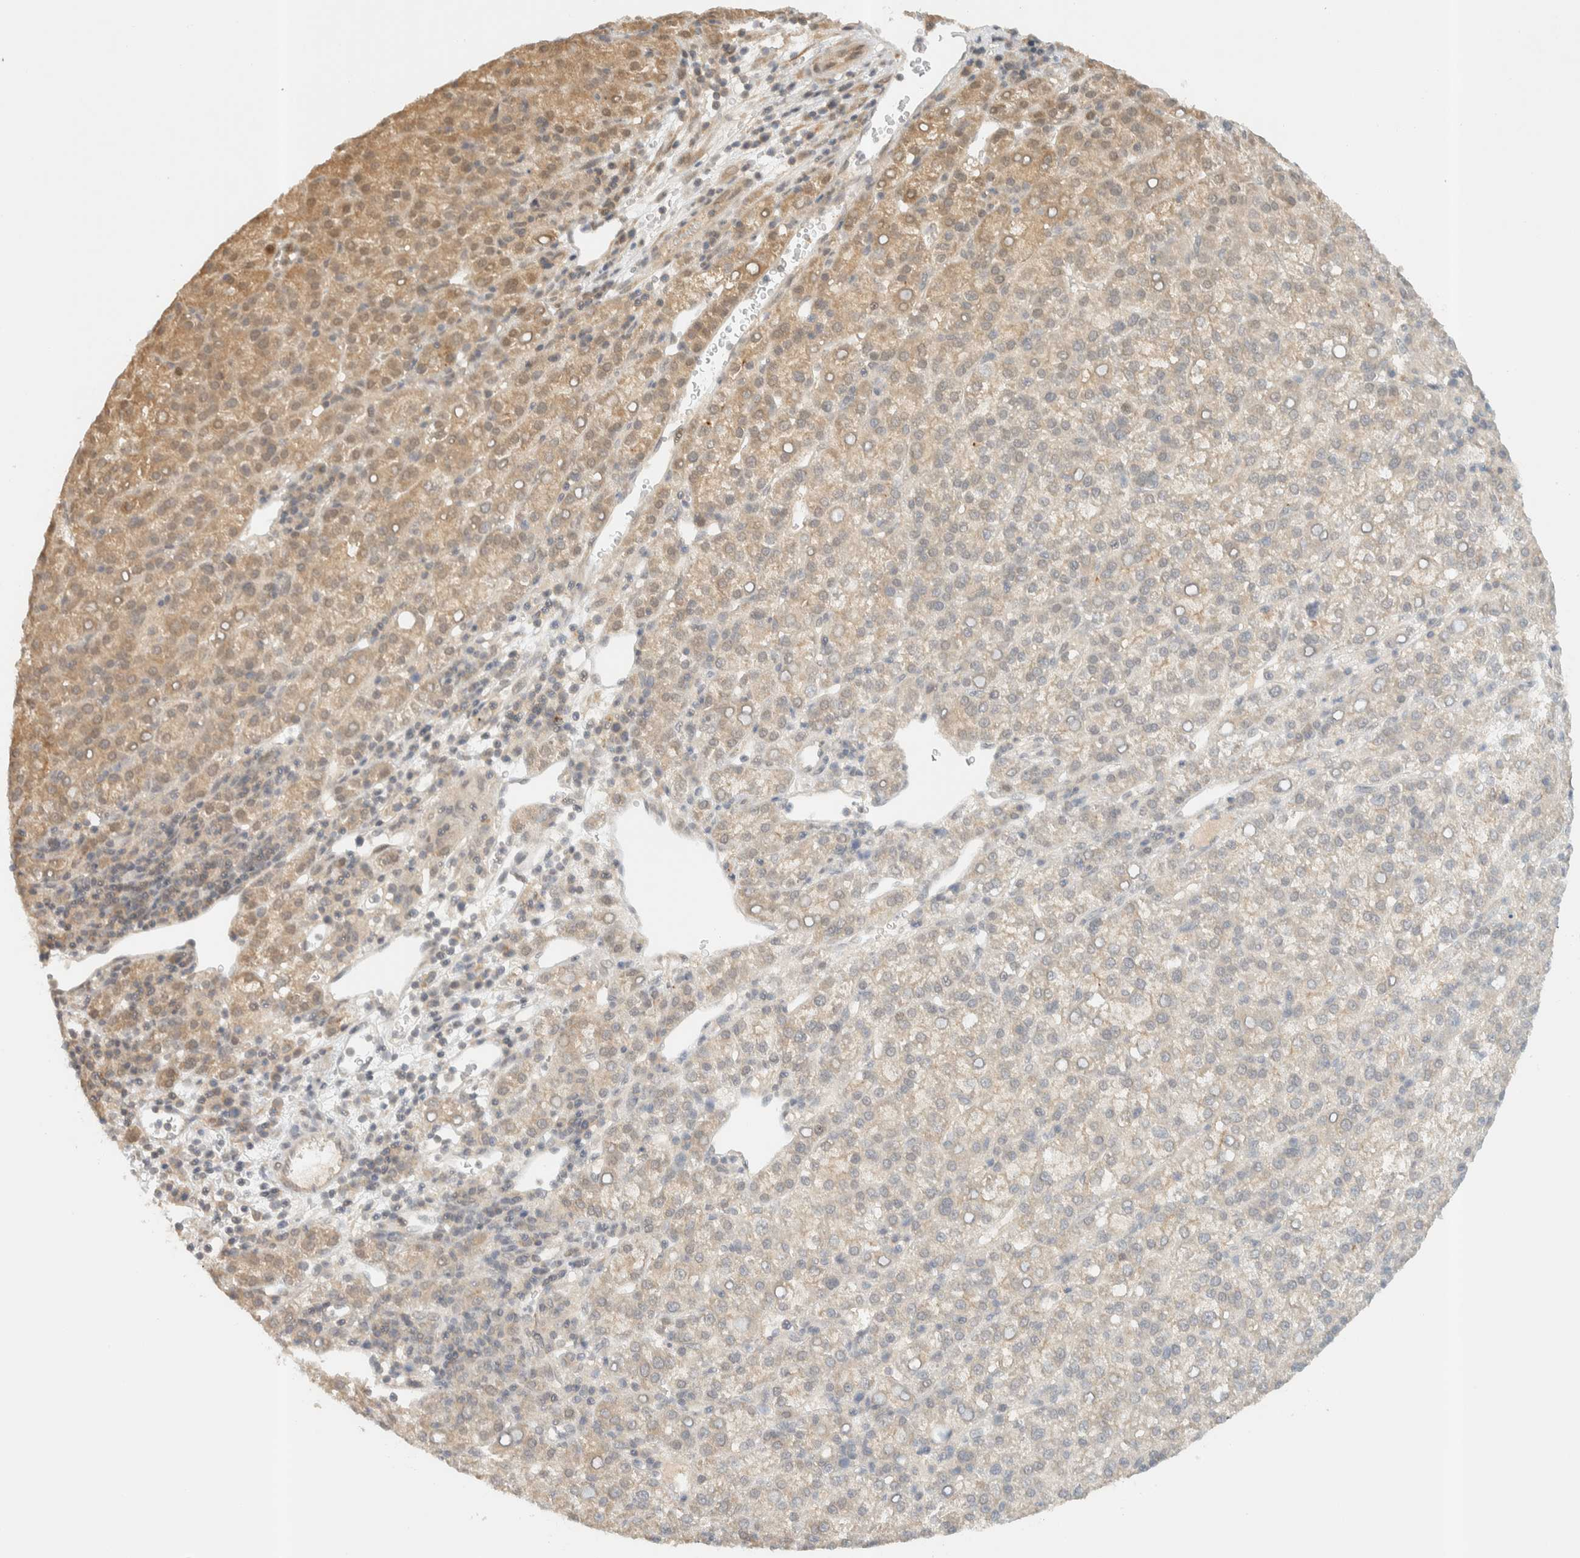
{"staining": {"intensity": "moderate", "quantity": "<25%", "location": "cytoplasmic/membranous"}, "tissue": "liver cancer", "cell_type": "Tumor cells", "image_type": "cancer", "snomed": [{"axis": "morphology", "description": "Carcinoma, Hepatocellular, NOS"}, {"axis": "topography", "description": "Liver"}], "caption": "This histopathology image displays liver cancer stained with immunohistochemistry (IHC) to label a protein in brown. The cytoplasmic/membranous of tumor cells show moderate positivity for the protein. Nuclei are counter-stained blue.", "gene": "KIFAP3", "patient": {"sex": "female", "age": 58}}